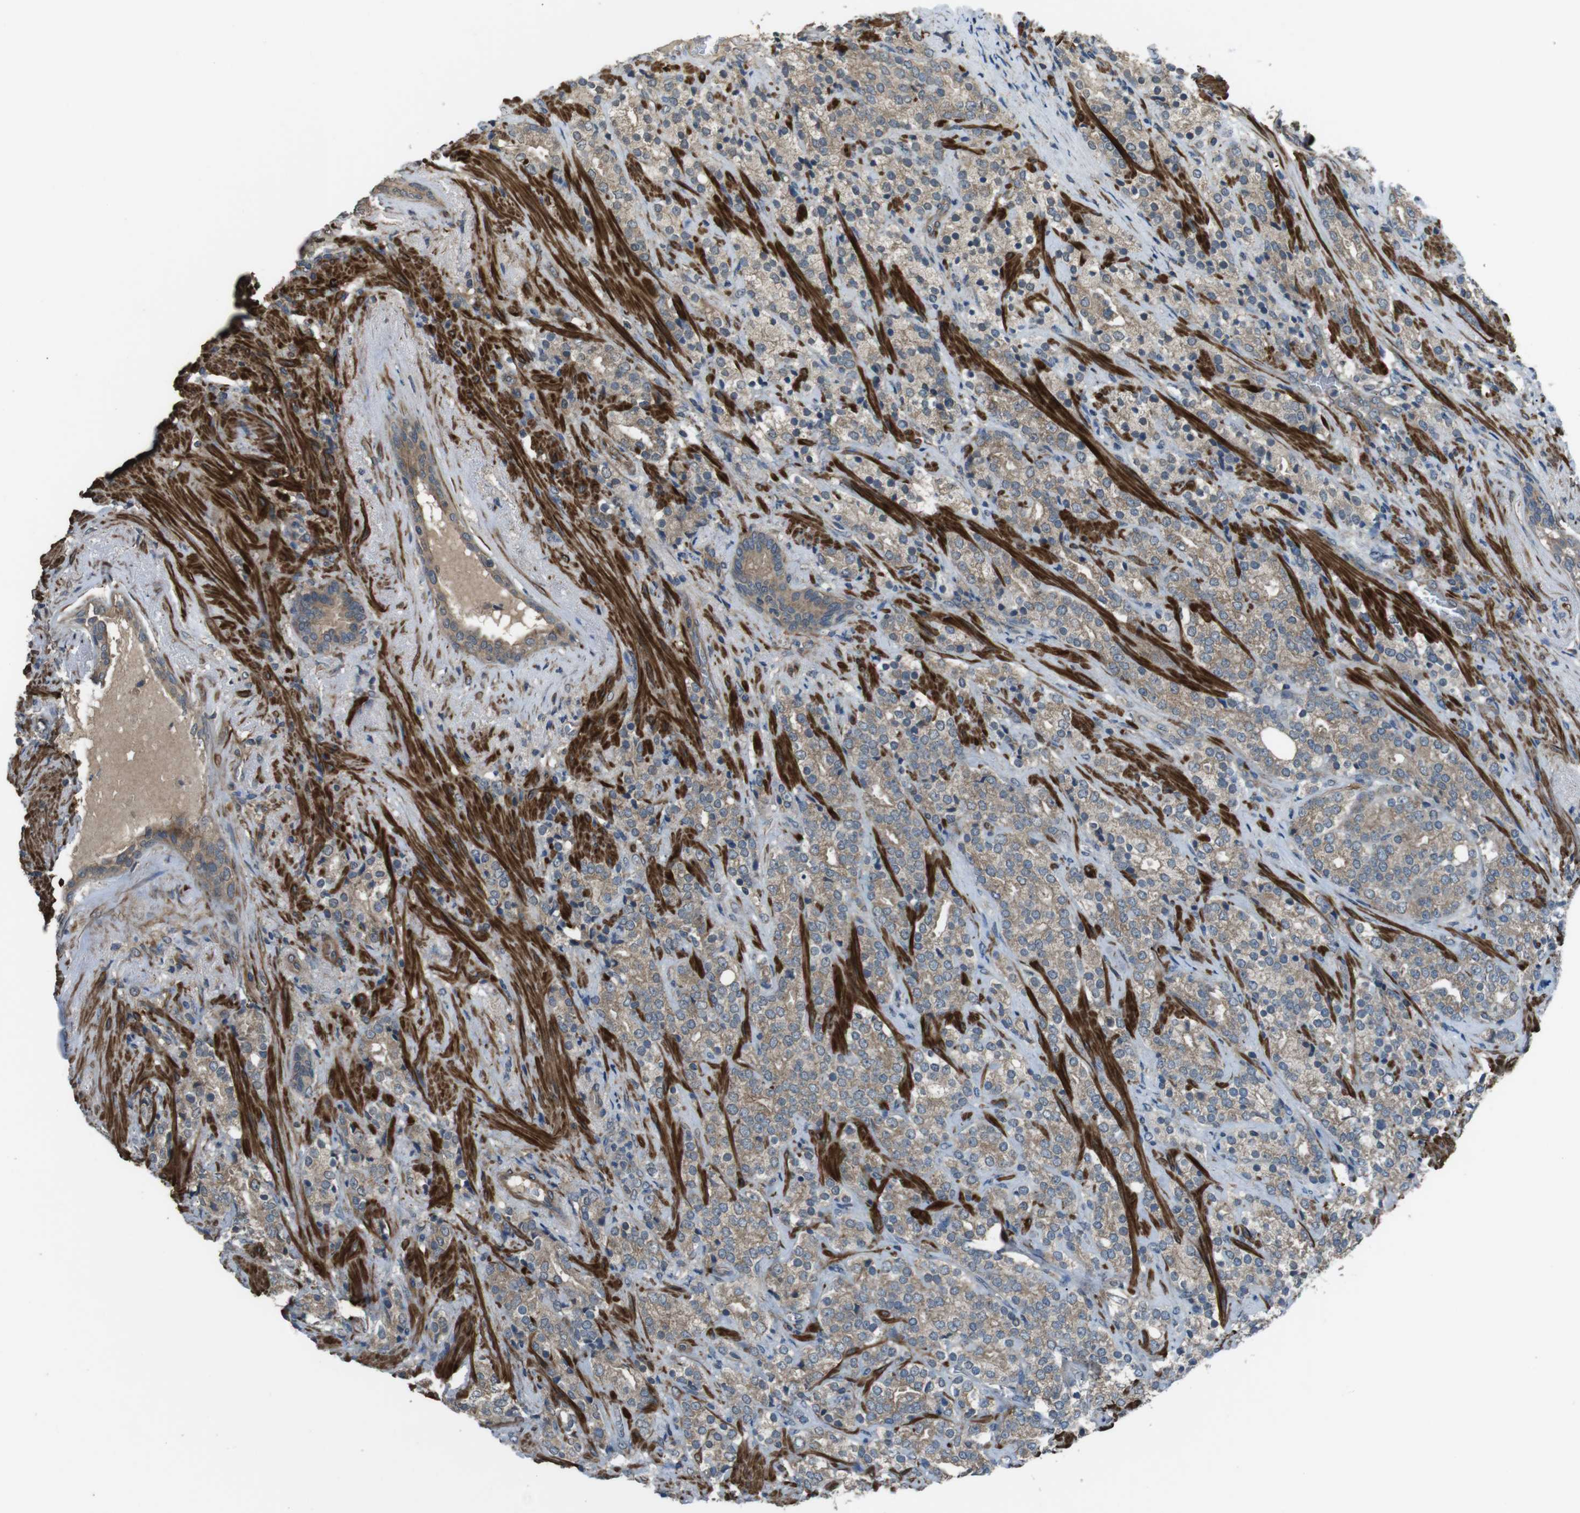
{"staining": {"intensity": "weak", "quantity": "25%-75%", "location": "cytoplasmic/membranous"}, "tissue": "prostate cancer", "cell_type": "Tumor cells", "image_type": "cancer", "snomed": [{"axis": "morphology", "description": "Adenocarcinoma, High grade"}, {"axis": "topography", "description": "Prostate"}], "caption": "Immunohistochemical staining of human prostate high-grade adenocarcinoma reveals low levels of weak cytoplasmic/membranous expression in approximately 25%-75% of tumor cells.", "gene": "FUT2", "patient": {"sex": "male", "age": 71}}